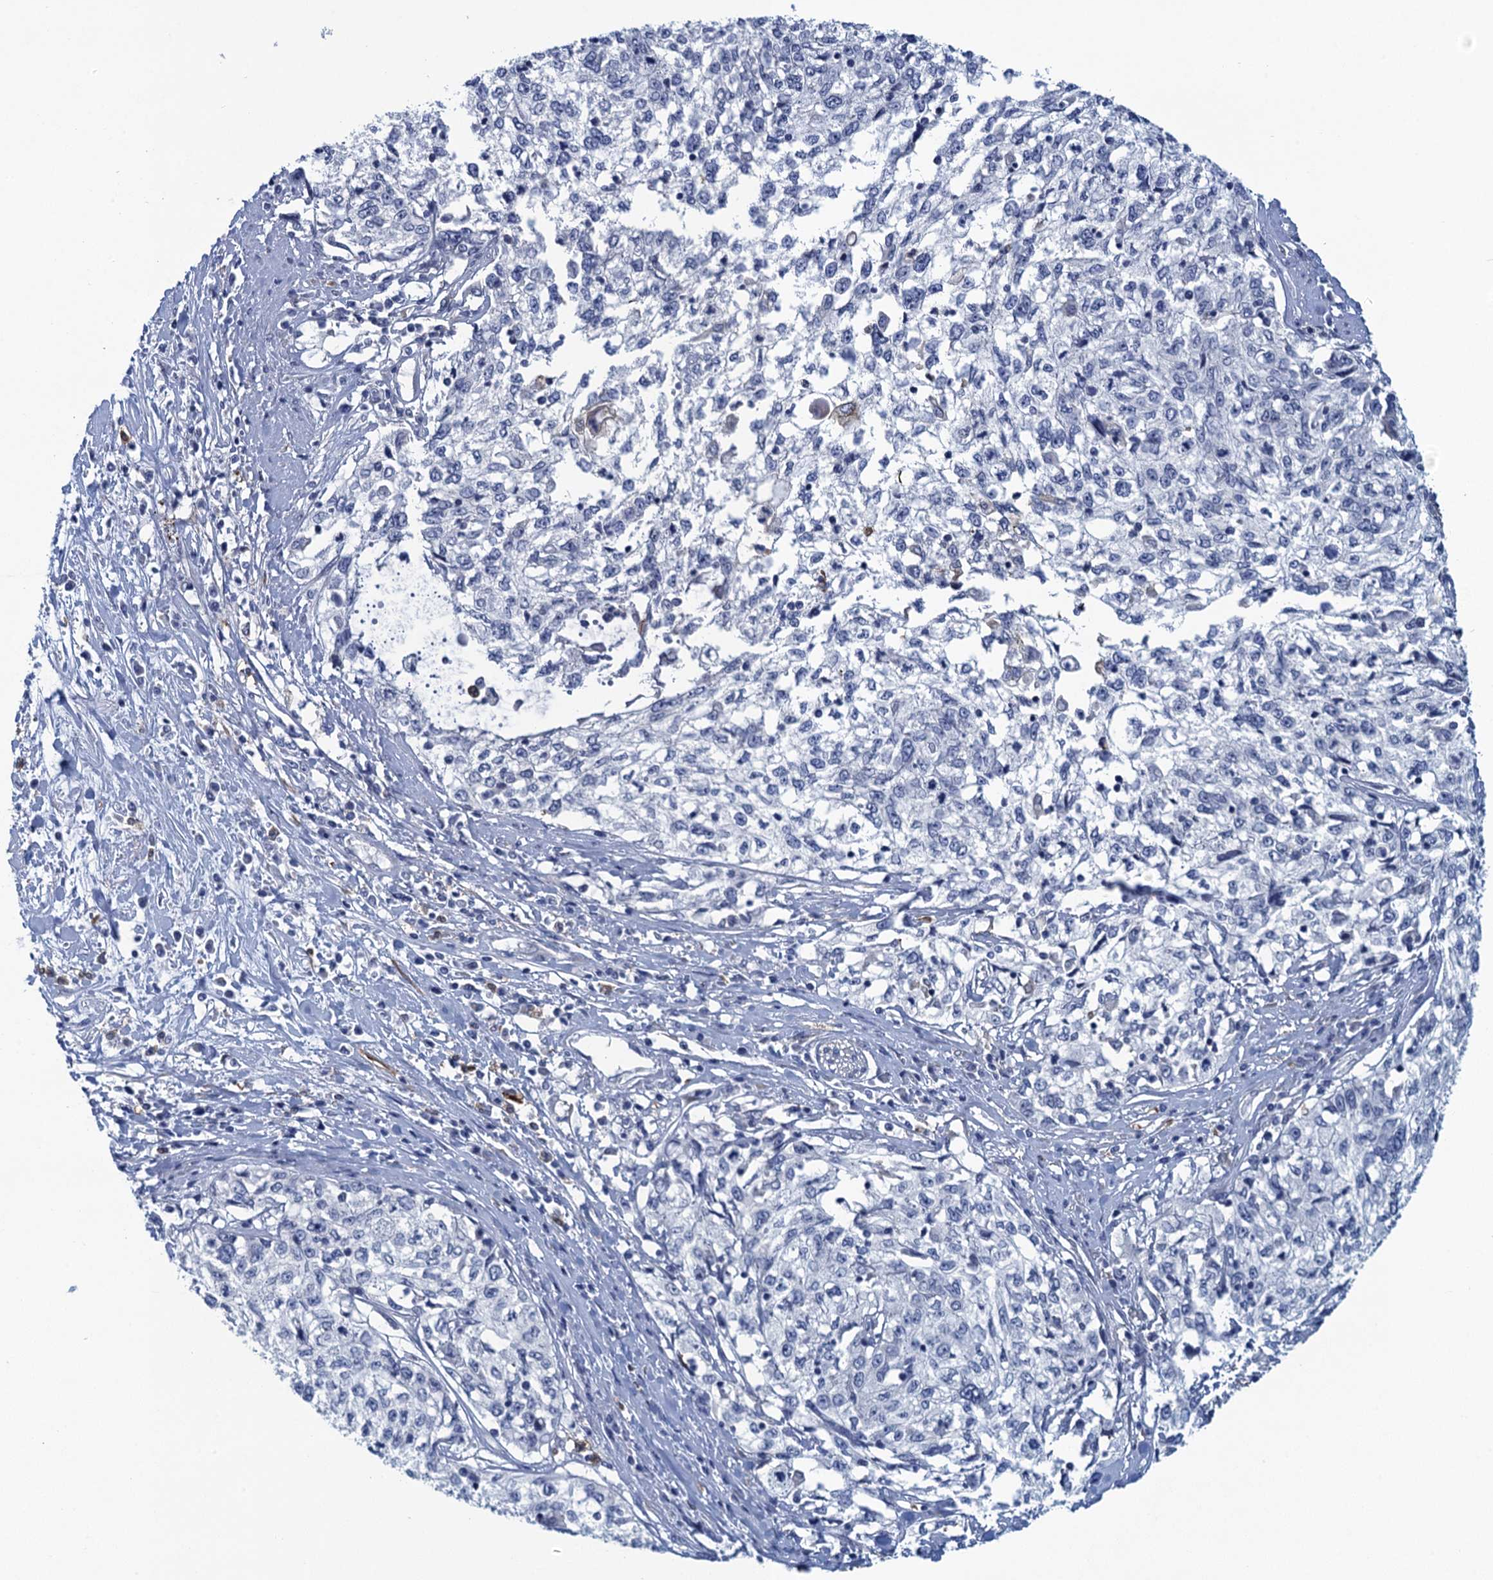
{"staining": {"intensity": "negative", "quantity": "none", "location": "none"}, "tissue": "cervical cancer", "cell_type": "Tumor cells", "image_type": "cancer", "snomed": [{"axis": "morphology", "description": "Squamous cell carcinoma, NOS"}, {"axis": "topography", "description": "Cervix"}], "caption": "This is a histopathology image of immunohistochemistry (IHC) staining of cervical squamous cell carcinoma, which shows no positivity in tumor cells. The staining is performed using DAB (3,3'-diaminobenzidine) brown chromogen with nuclei counter-stained in using hematoxylin.", "gene": "SCEL", "patient": {"sex": "female", "age": 57}}